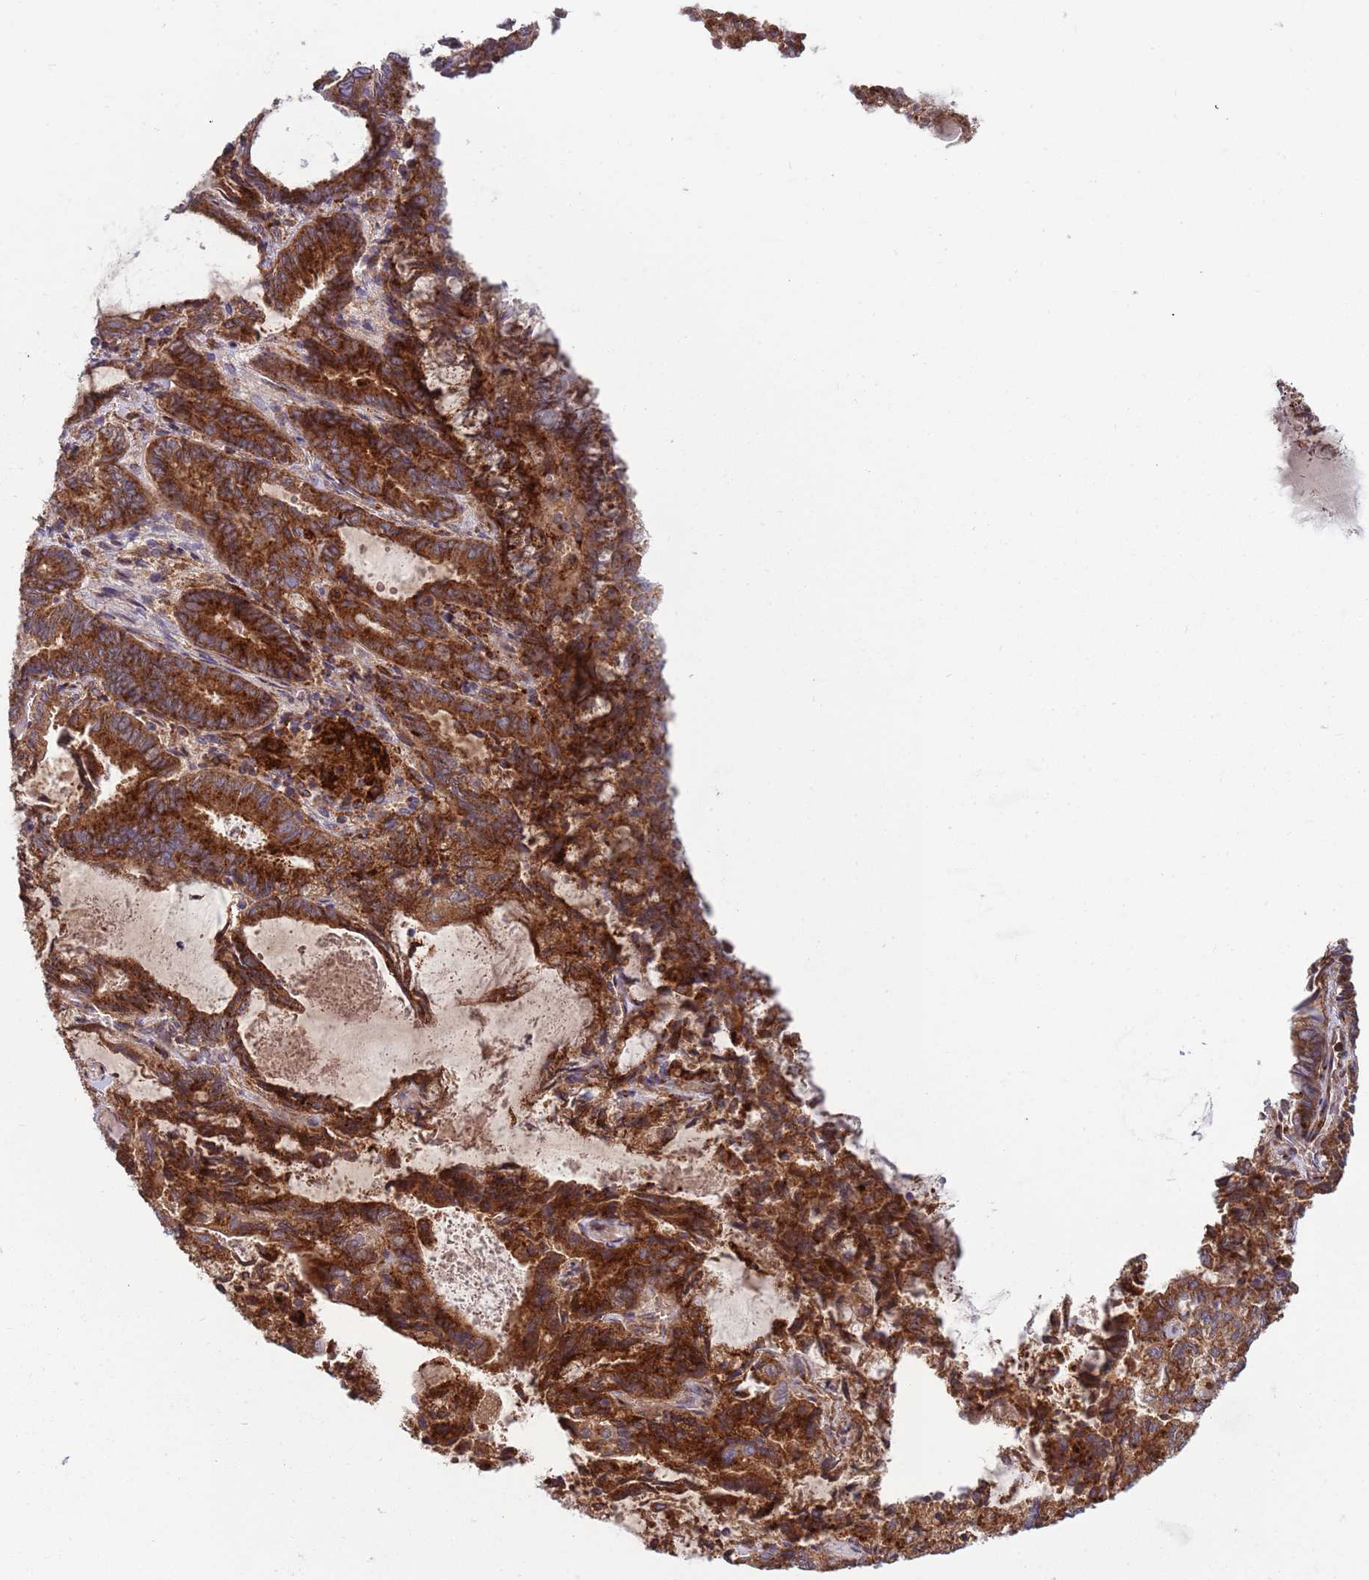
{"staining": {"intensity": "strong", "quantity": ">75%", "location": "cytoplasmic/membranous"}, "tissue": "endometrial cancer", "cell_type": "Tumor cells", "image_type": "cancer", "snomed": [{"axis": "morphology", "description": "Adenocarcinoma, NOS"}, {"axis": "topography", "description": "Endometrium"}], "caption": "Strong cytoplasmic/membranous protein positivity is seen in about >75% of tumor cells in endometrial adenocarcinoma. The protein is shown in brown color, while the nuclei are stained blue.", "gene": "BTBD7", "patient": {"sex": "female", "age": 80}}